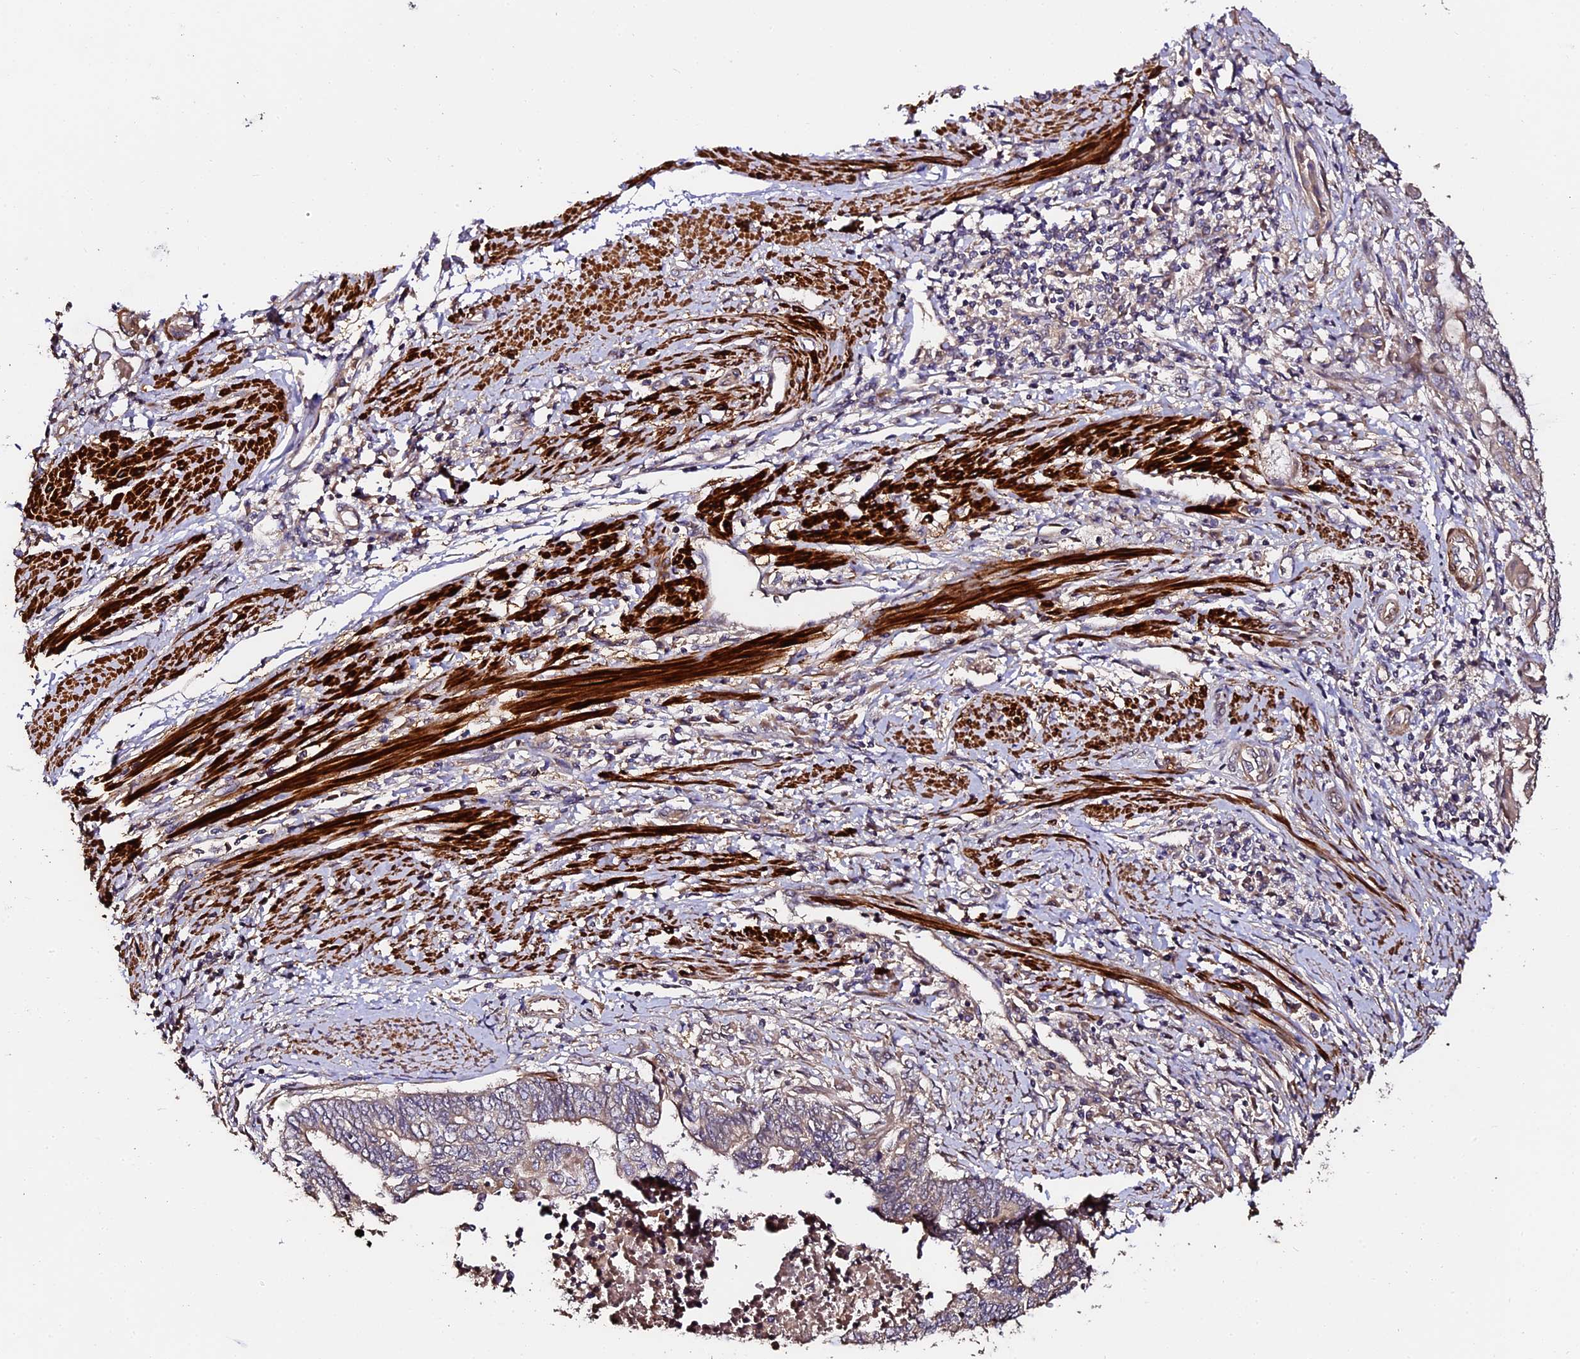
{"staining": {"intensity": "weak", "quantity": "<25%", "location": "cytoplasmic/membranous"}, "tissue": "endometrial cancer", "cell_type": "Tumor cells", "image_type": "cancer", "snomed": [{"axis": "morphology", "description": "Adenocarcinoma, NOS"}, {"axis": "topography", "description": "Uterus"}, {"axis": "topography", "description": "Endometrium"}], "caption": "IHC micrograph of neoplastic tissue: endometrial cancer (adenocarcinoma) stained with DAB (3,3'-diaminobenzidine) shows no significant protein staining in tumor cells. (DAB (3,3'-diaminobenzidine) immunohistochemistry with hematoxylin counter stain).", "gene": "TDO2", "patient": {"sex": "female", "age": 70}}